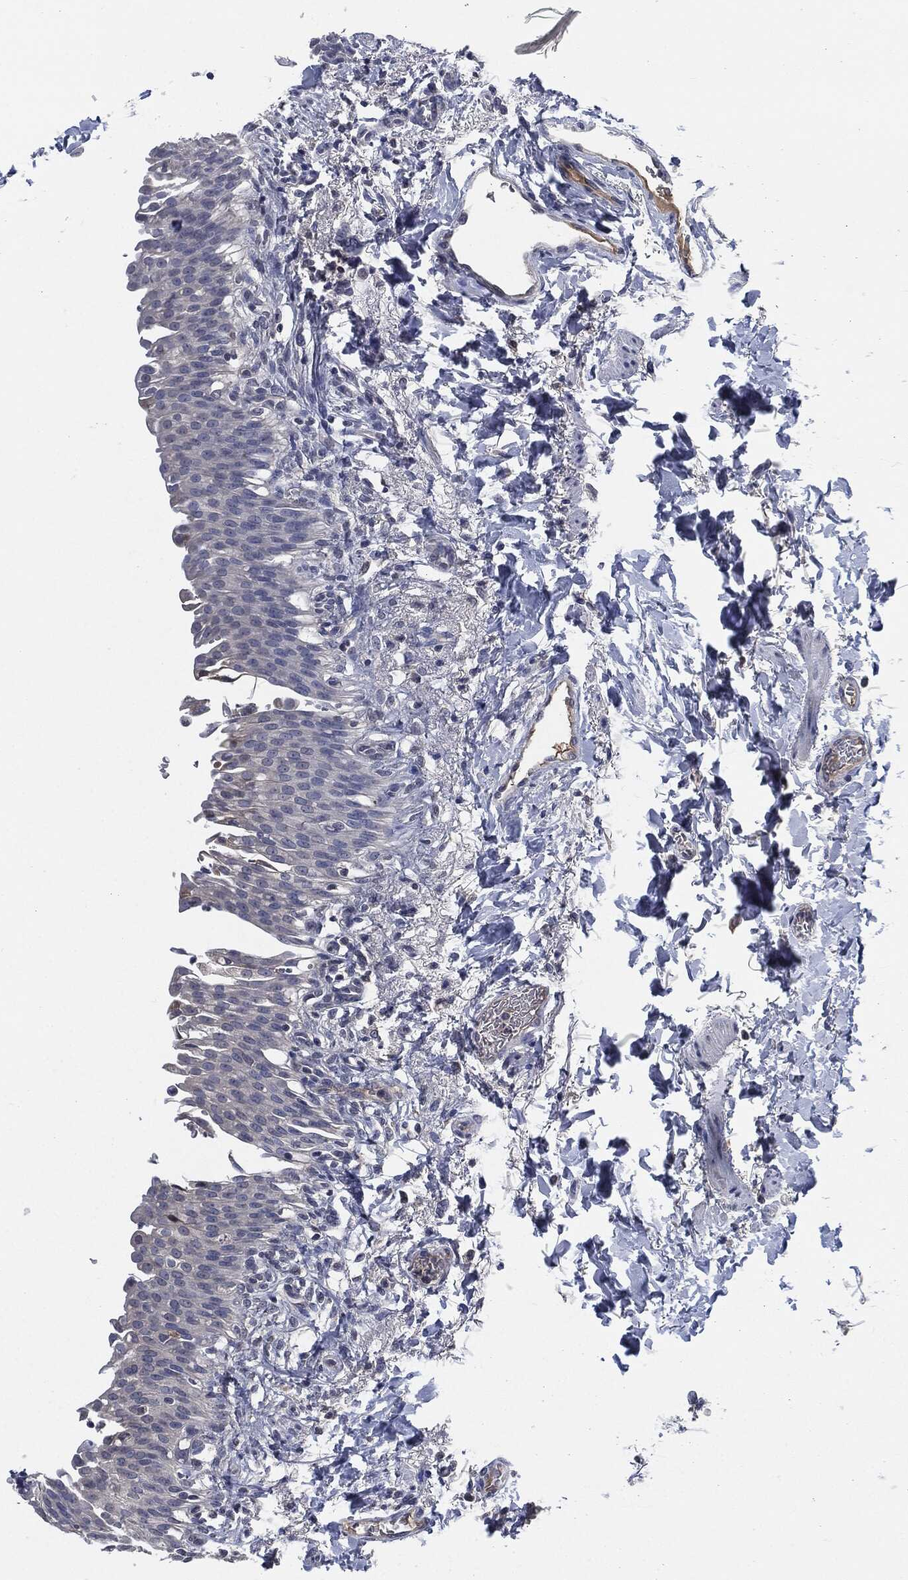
{"staining": {"intensity": "negative", "quantity": "none", "location": "none"}, "tissue": "urinary bladder", "cell_type": "Urothelial cells", "image_type": "normal", "snomed": [{"axis": "morphology", "description": "Normal tissue, NOS"}, {"axis": "topography", "description": "Urinary bladder"}], "caption": "Urothelial cells are negative for protein expression in normal human urinary bladder. (DAB (3,3'-diaminobenzidine) immunohistochemistry visualized using brightfield microscopy, high magnification).", "gene": "IL2RG", "patient": {"sex": "female", "age": 60}}